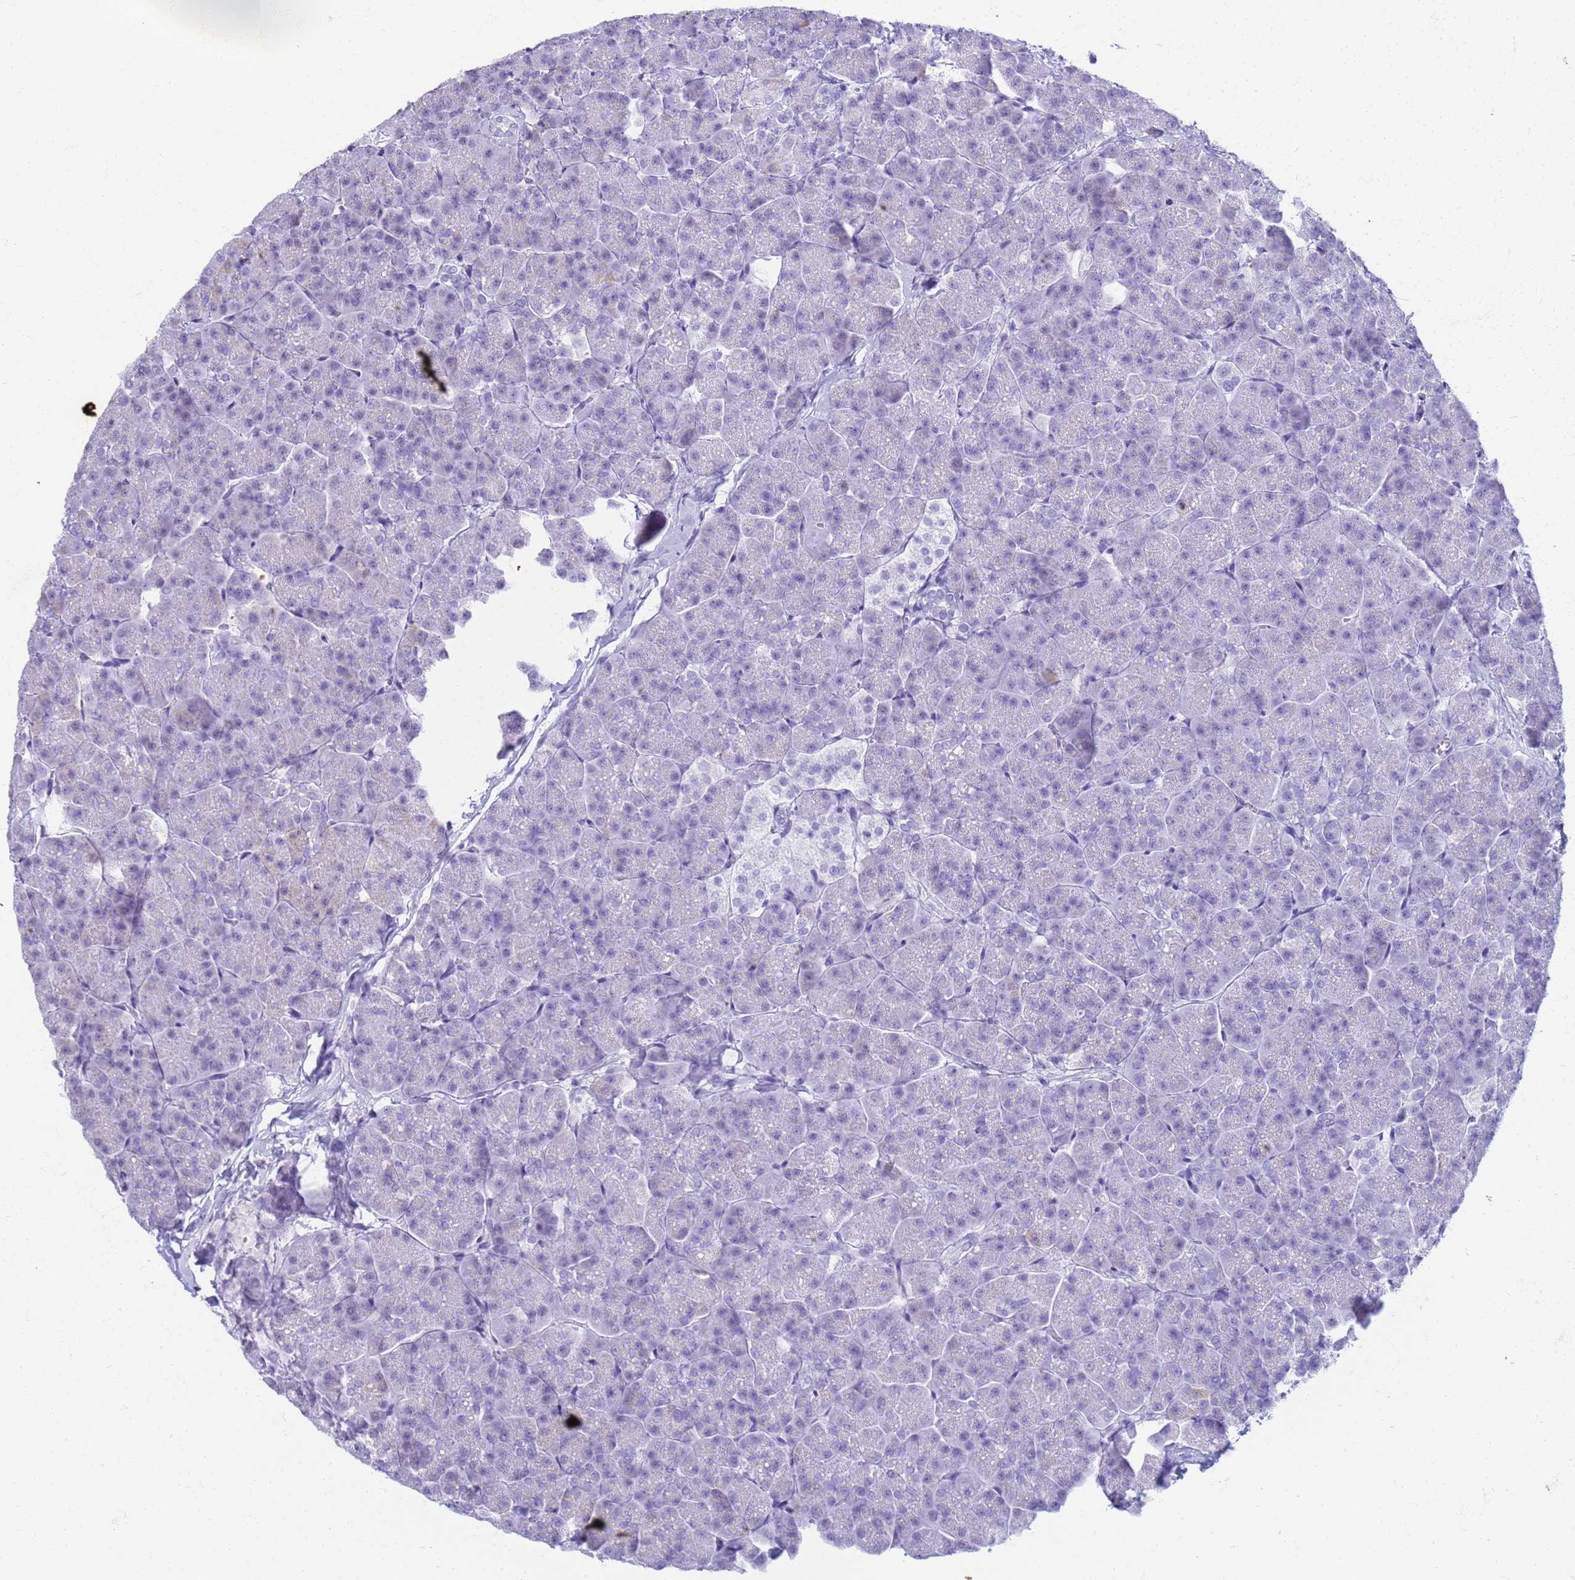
{"staining": {"intensity": "negative", "quantity": "none", "location": "none"}, "tissue": "pancreas", "cell_type": "Exocrine glandular cells", "image_type": "normal", "snomed": [{"axis": "morphology", "description": "Normal tissue, NOS"}, {"axis": "topography", "description": "Pancreas"}, {"axis": "topography", "description": "Peripheral nerve tissue"}], "caption": "Immunohistochemistry (IHC) photomicrograph of benign pancreas: human pancreas stained with DAB exhibits no significant protein positivity in exocrine glandular cells. (Stains: DAB (3,3'-diaminobenzidine) IHC with hematoxylin counter stain, Microscopy: brightfield microscopy at high magnification).", "gene": "SLC7A9", "patient": {"sex": "male", "age": 54}}